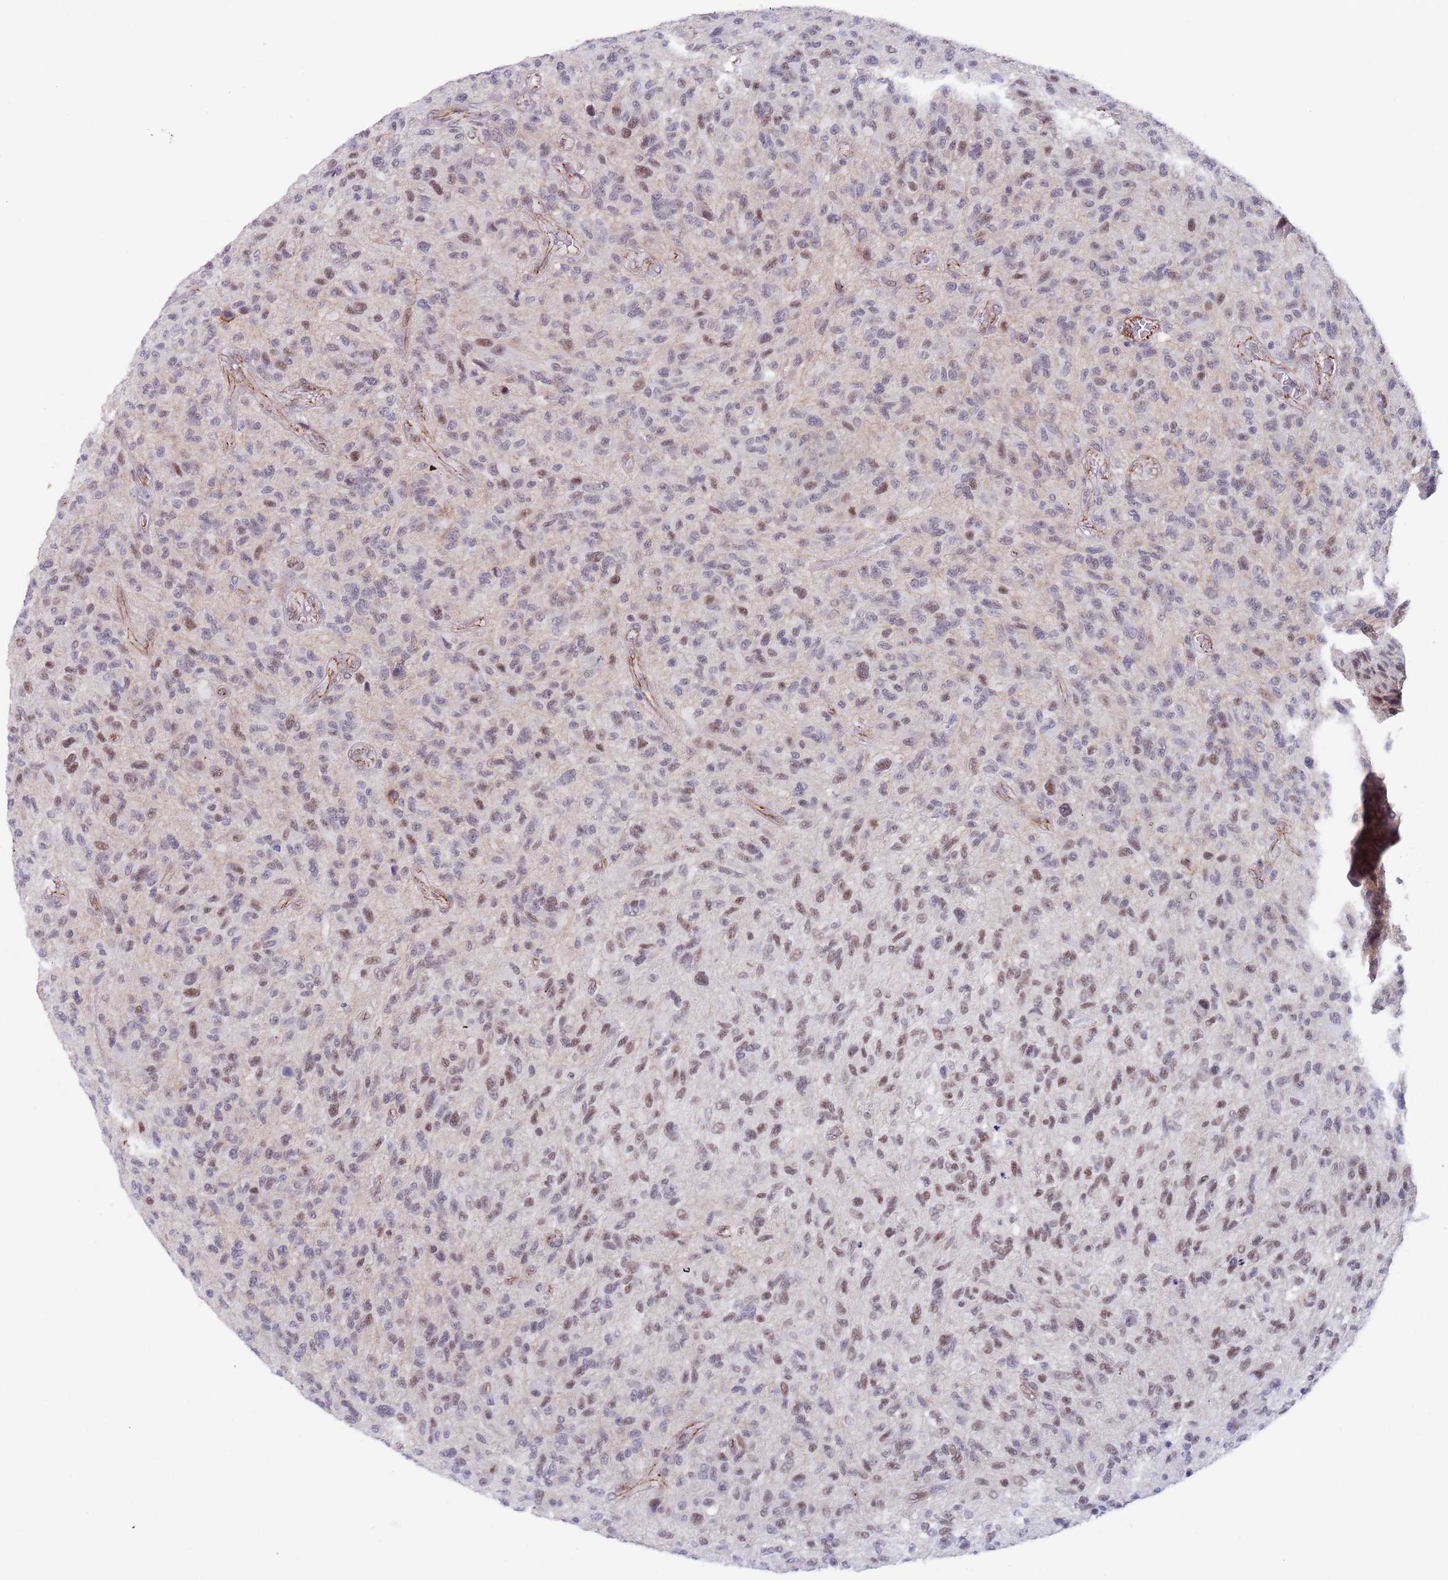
{"staining": {"intensity": "moderate", "quantity": "25%-75%", "location": "nuclear"}, "tissue": "glioma", "cell_type": "Tumor cells", "image_type": "cancer", "snomed": [{"axis": "morphology", "description": "Glioma, malignant, High grade"}, {"axis": "topography", "description": "Brain"}], "caption": "Immunohistochemistry (IHC) of human glioma reveals medium levels of moderate nuclear staining in about 25%-75% of tumor cells. The protein of interest is stained brown, and the nuclei are stained in blue (DAB IHC with brightfield microscopy, high magnification).", "gene": "OR5A2", "patient": {"sex": "male", "age": 47}}